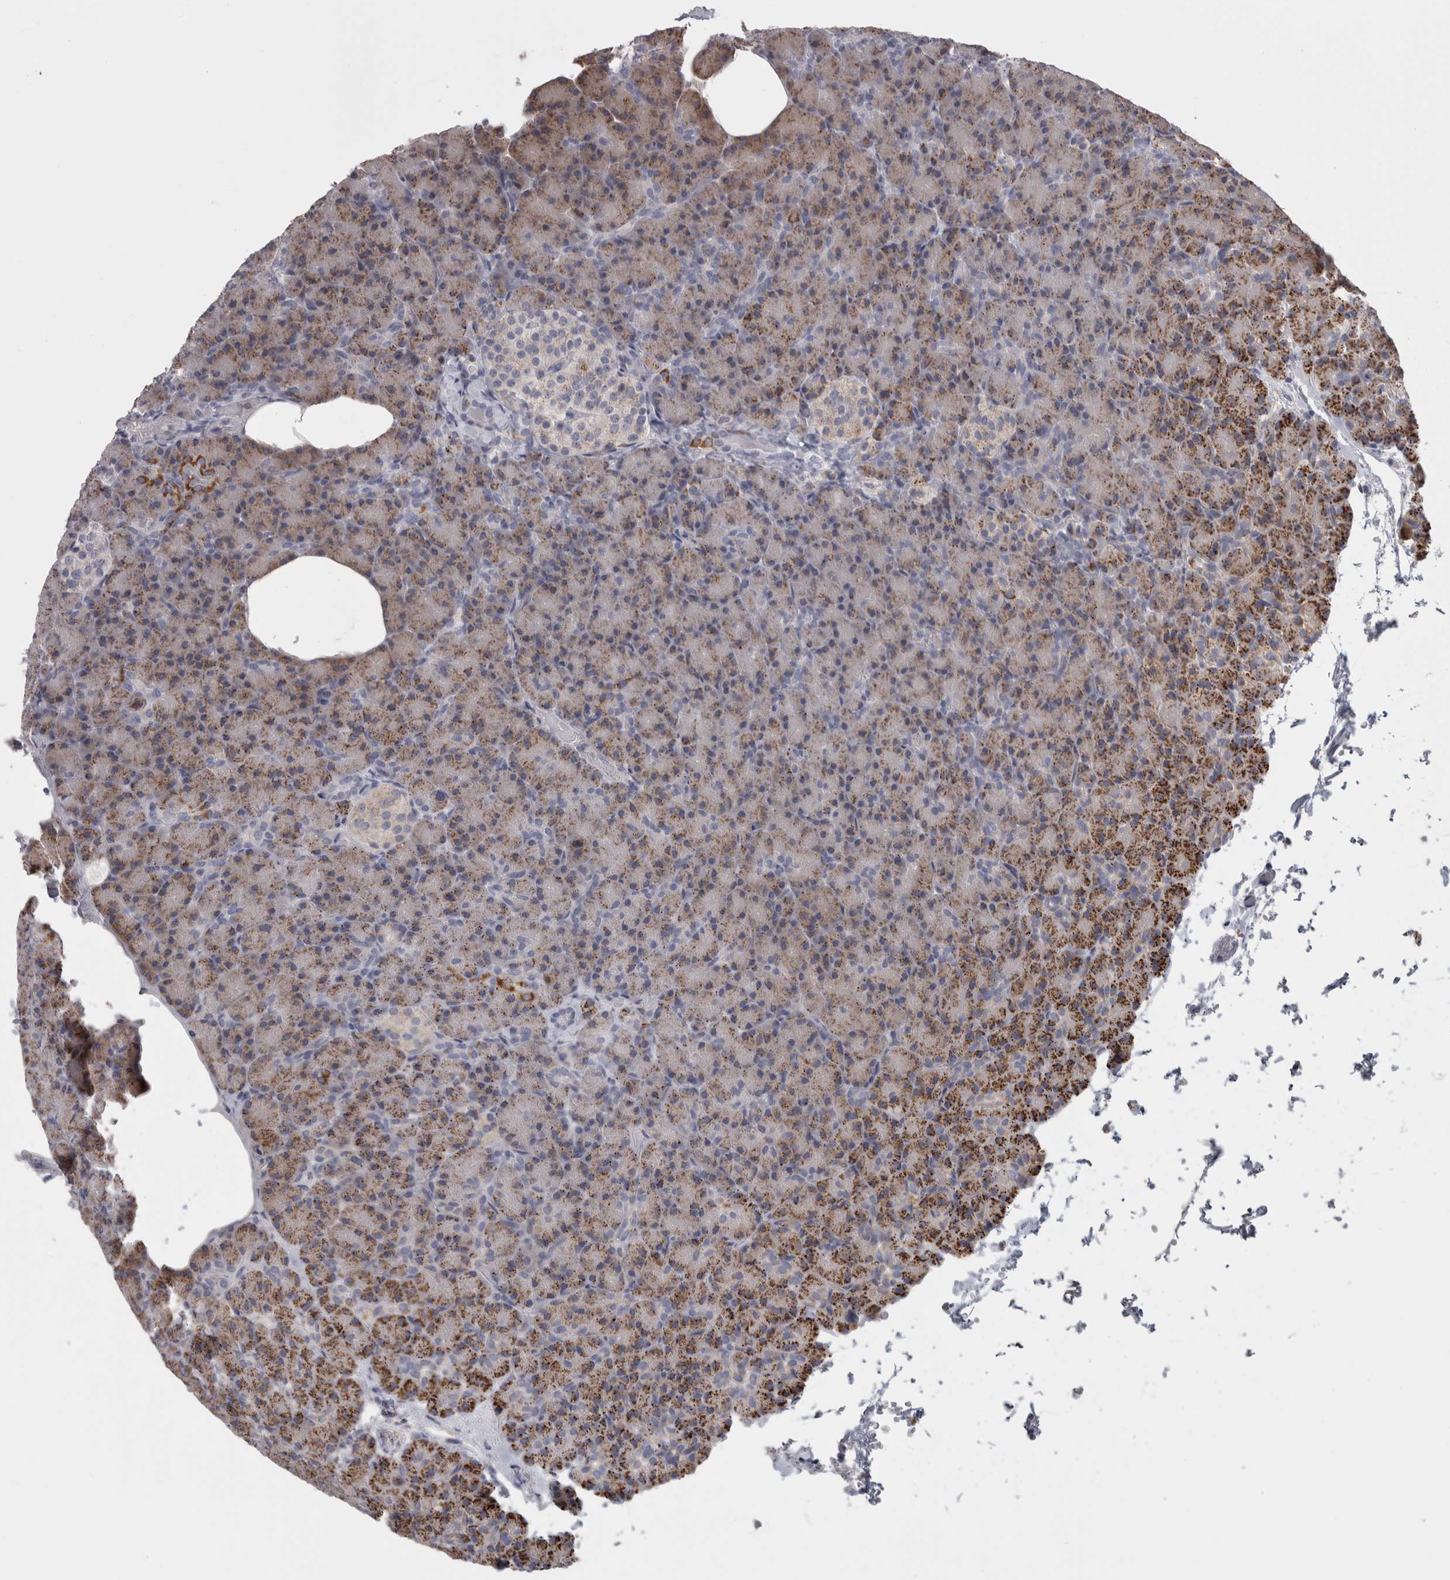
{"staining": {"intensity": "moderate", "quantity": "25%-75%", "location": "cytoplasmic/membranous"}, "tissue": "pancreas", "cell_type": "Exocrine glandular cells", "image_type": "normal", "snomed": [{"axis": "morphology", "description": "Normal tissue, NOS"}, {"axis": "topography", "description": "Pancreas"}], "caption": "Exocrine glandular cells exhibit medium levels of moderate cytoplasmic/membranous expression in approximately 25%-75% of cells in normal human pancreas.", "gene": "TCAP", "patient": {"sex": "female", "age": 43}}